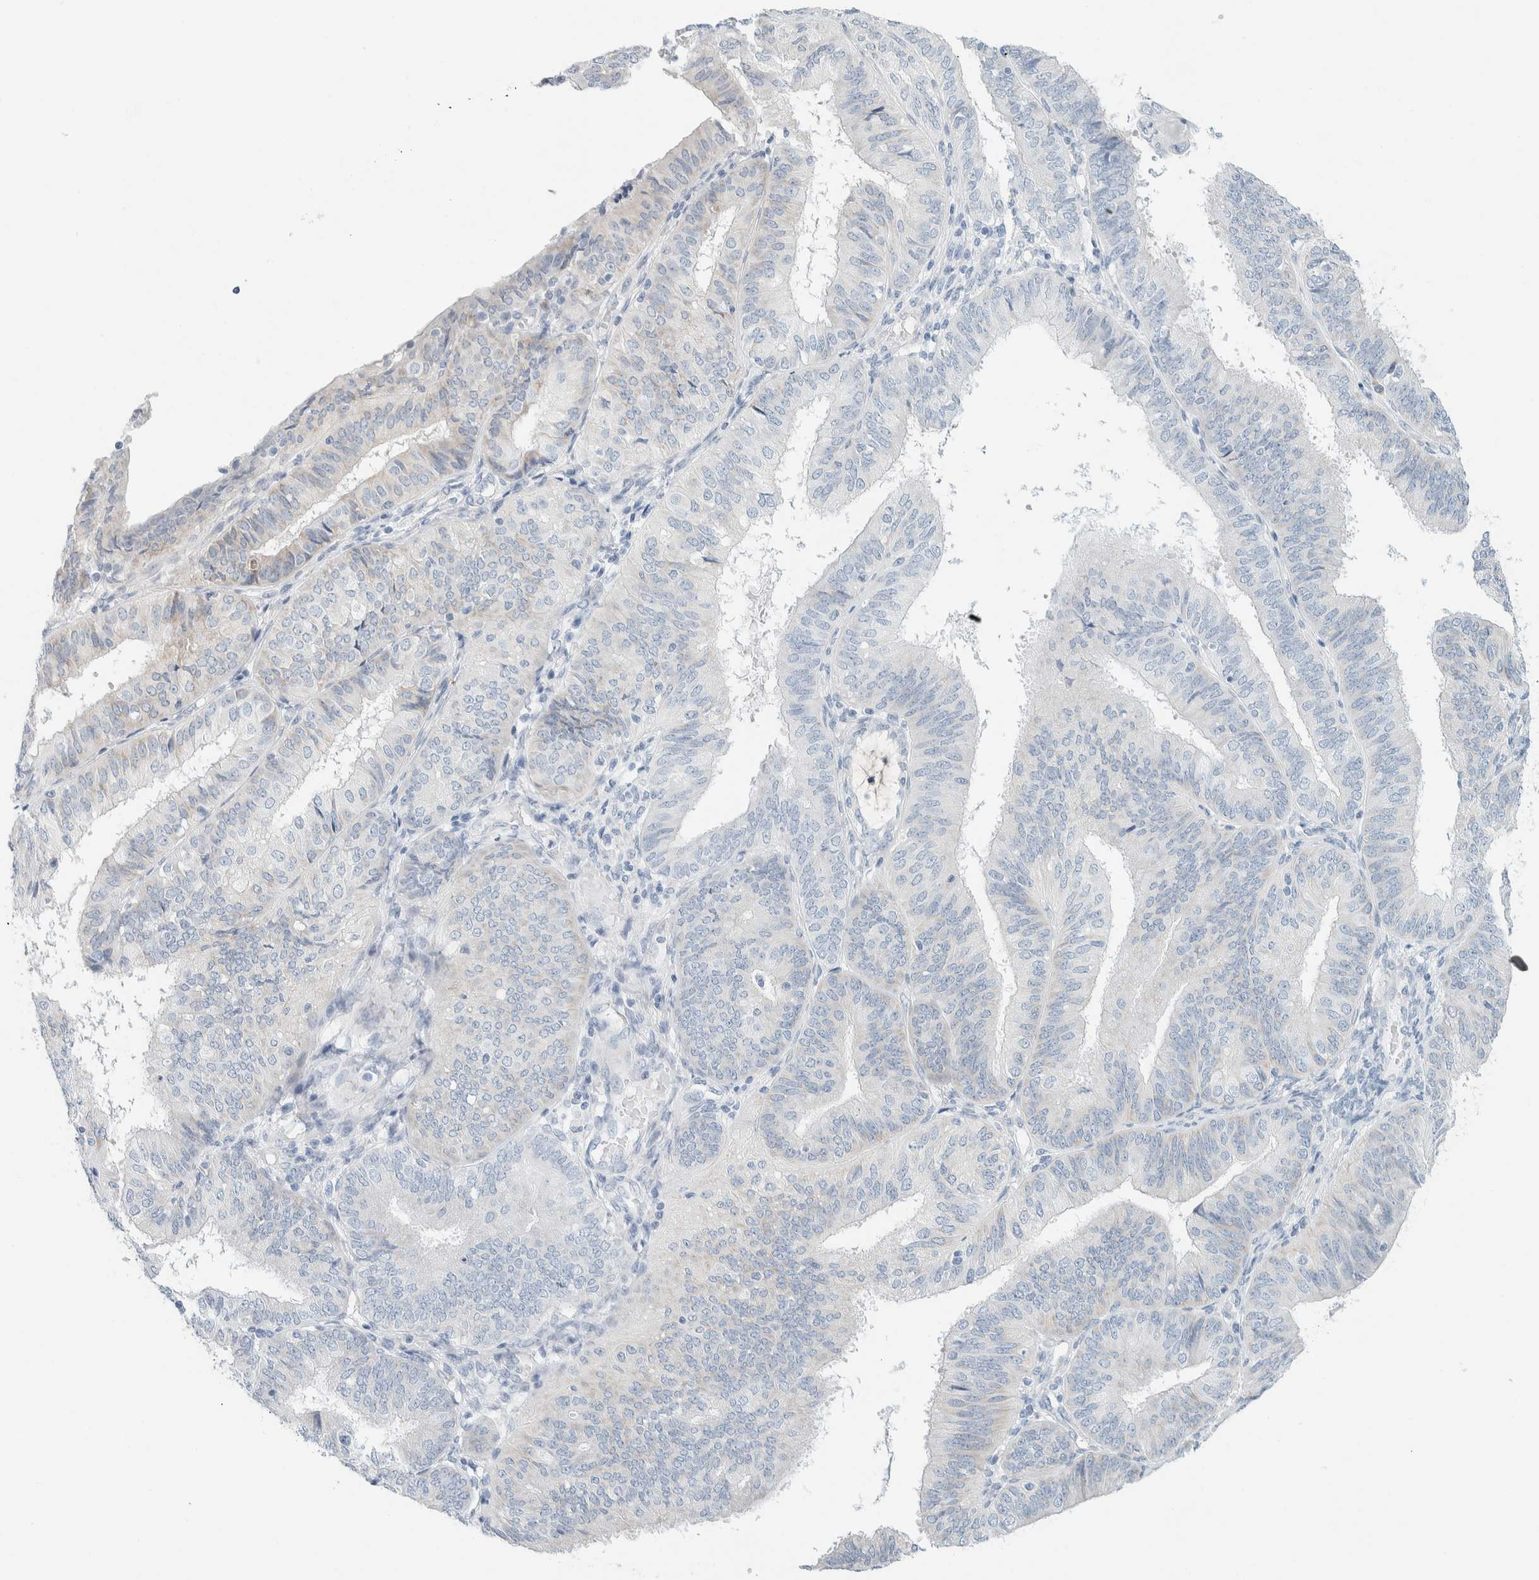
{"staining": {"intensity": "negative", "quantity": "none", "location": "none"}, "tissue": "endometrial cancer", "cell_type": "Tumor cells", "image_type": "cancer", "snomed": [{"axis": "morphology", "description": "Adenocarcinoma, NOS"}, {"axis": "topography", "description": "Endometrium"}], "caption": "Human endometrial adenocarcinoma stained for a protein using immunohistochemistry demonstrates no staining in tumor cells.", "gene": "ARHGAP27", "patient": {"sex": "female", "age": 58}}